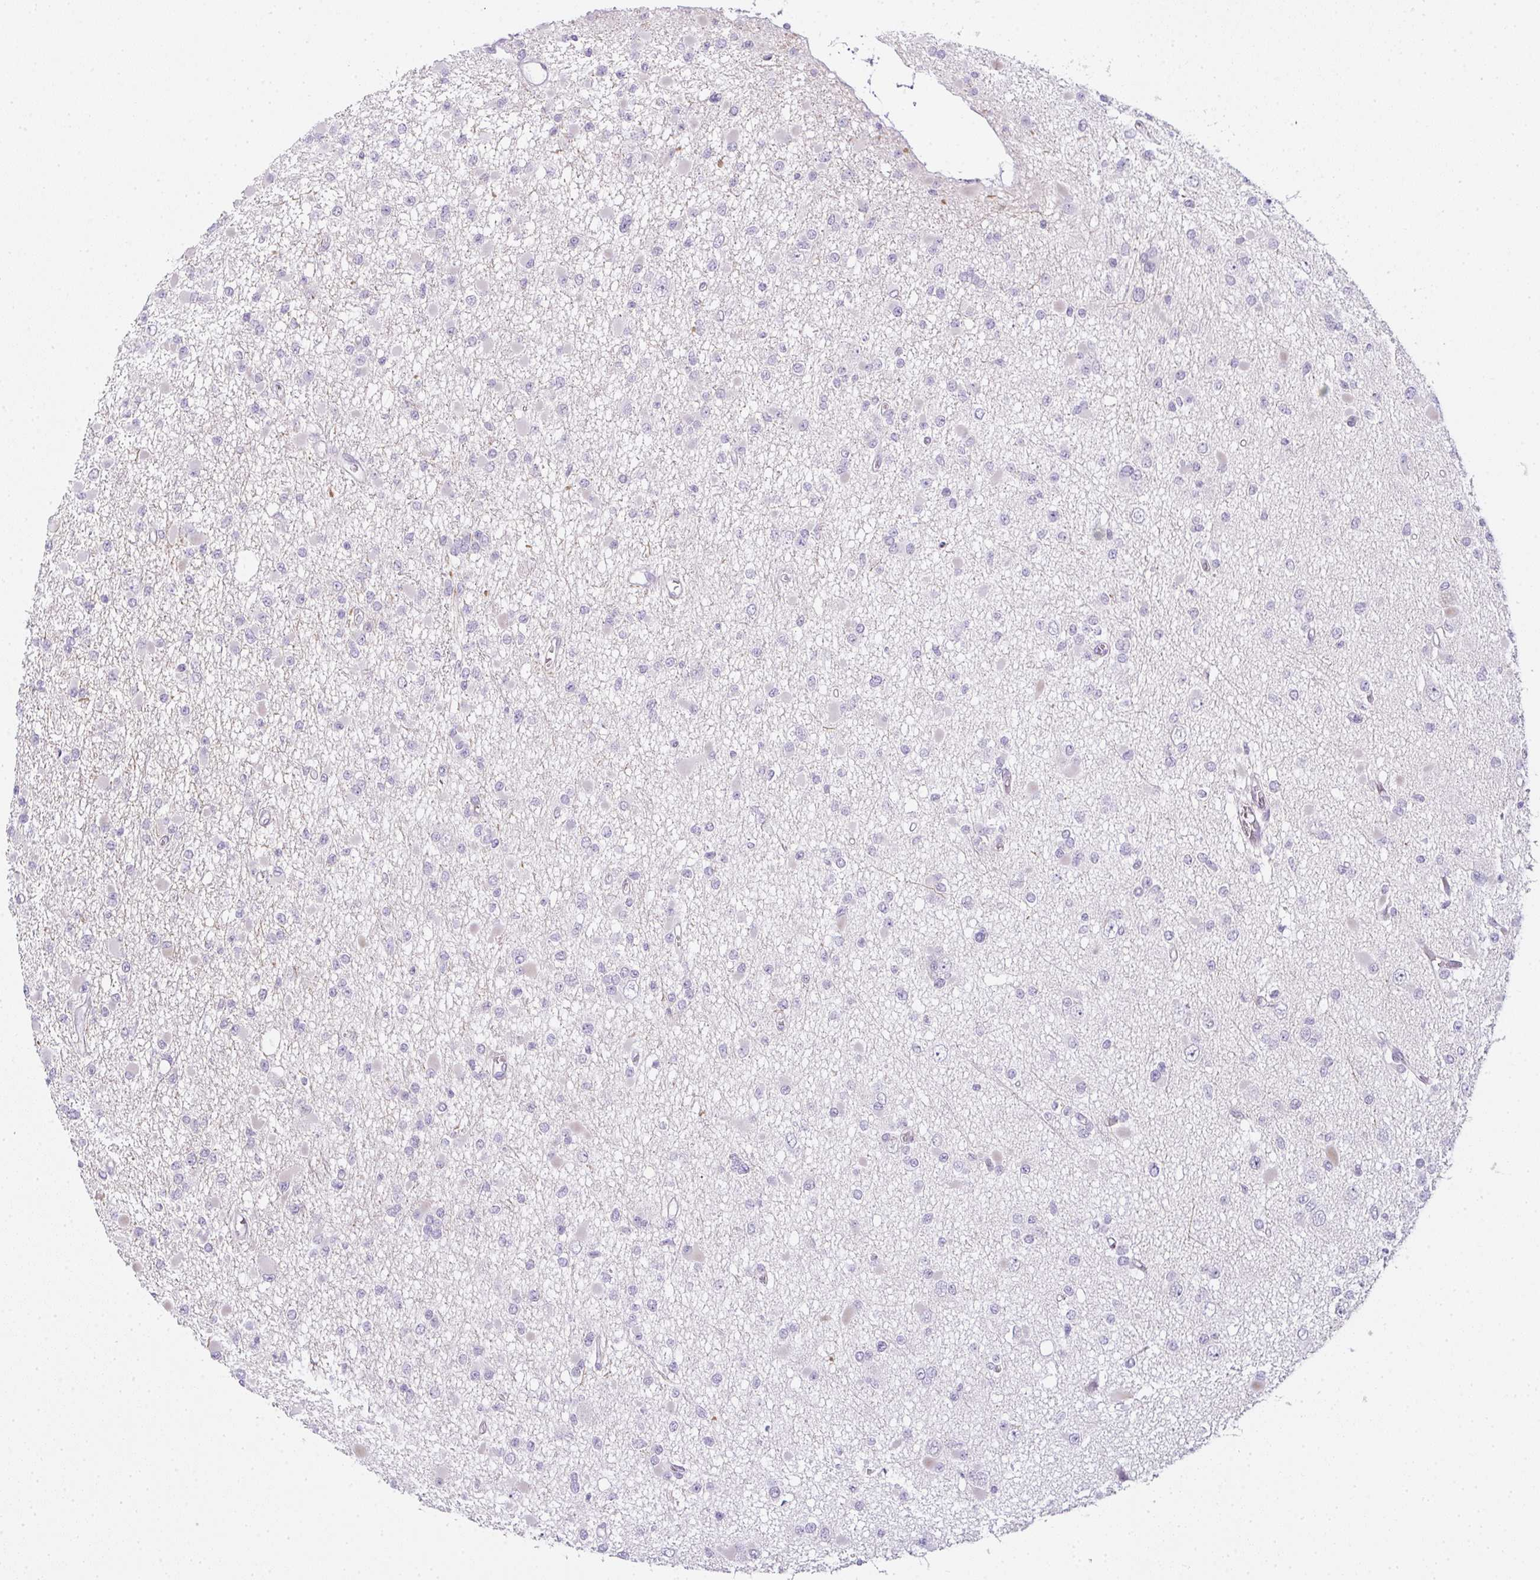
{"staining": {"intensity": "negative", "quantity": "none", "location": "none"}, "tissue": "glioma", "cell_type": "Tumor cells", "image_type": "cancer", "snomed": [{"axis": "morphology", "description": "Glioma, malignant, Low grade"}, {"axis": "topography", "description": "Brain"}], "caption": "Immunohistochemistry (IHC) histopathology image of neoplastic tissue: human malignant low-grade glioma stained with DAB reveals no significant protein staining in tumor cells. Brightfield microscopy of immunohistochemistry (IHC) stained with DAB (3,3'-diaminobenzidine) (brown) and hematoxylin (blue), captured at high magnification.", "gene": "SIRPB2", "patient": {"sex": "female", "age": 22}}